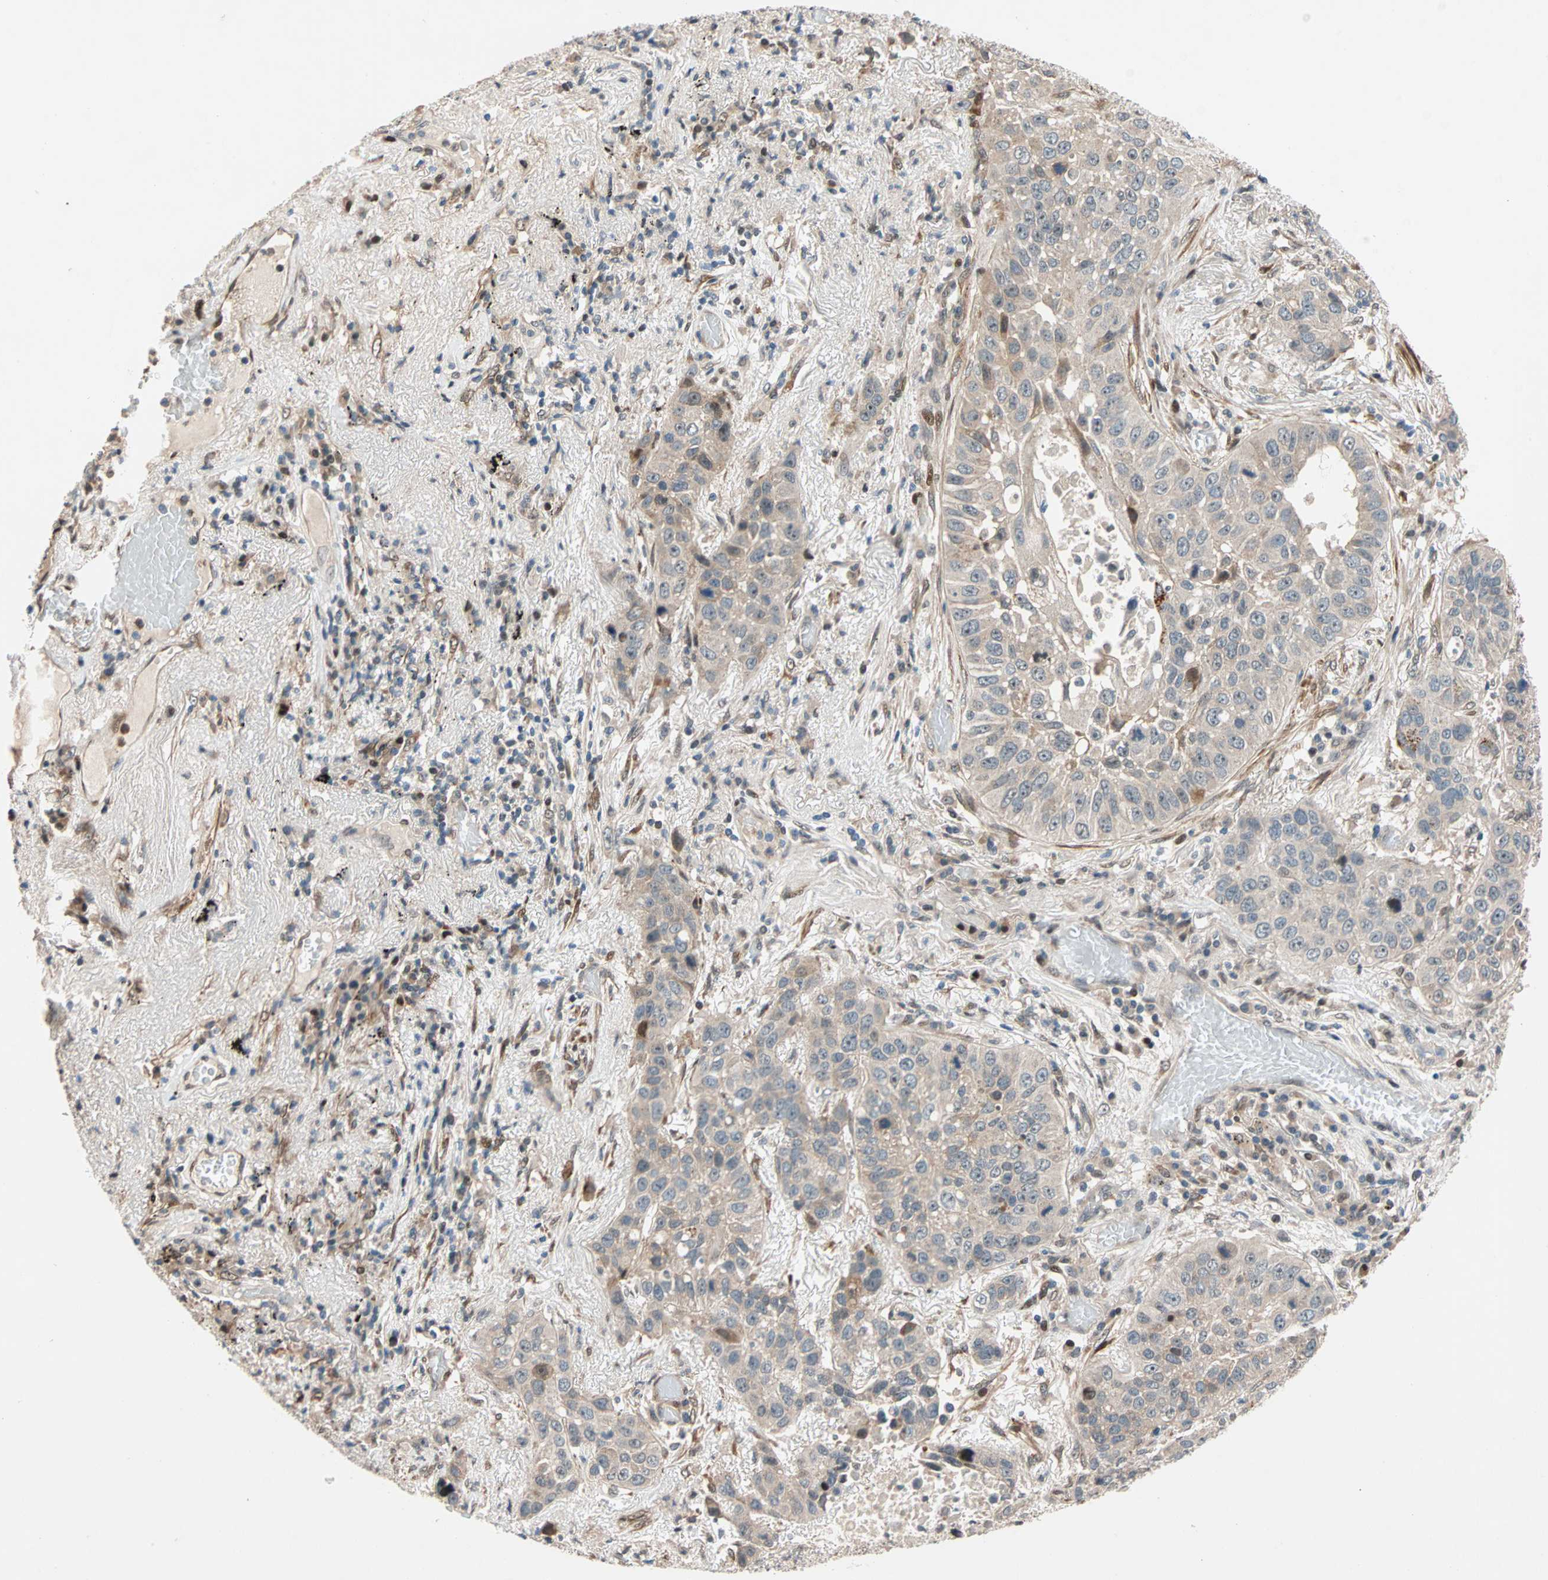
{"staining": {"intensity": "weak", "quantity": ">75%", "location": "cytoplasmic/membranous"}, "tissue": "lung cancer", "cell_type": "Tumor cells", "image_type": "cancer", "snomed": [{"axis": "morphology", "description": "Squamous cell carcinoma, NOS"}, {"axis": "topography", "description": "Lung"}], "caption": "A low amount of weak cytoplasmic/membranous staining is appreciated in approximately >75% of tumor cells in lung squamous cell carcinoma tissue.", "gene": "HECW1", "patient": {"sex": "male", "age": 57}}